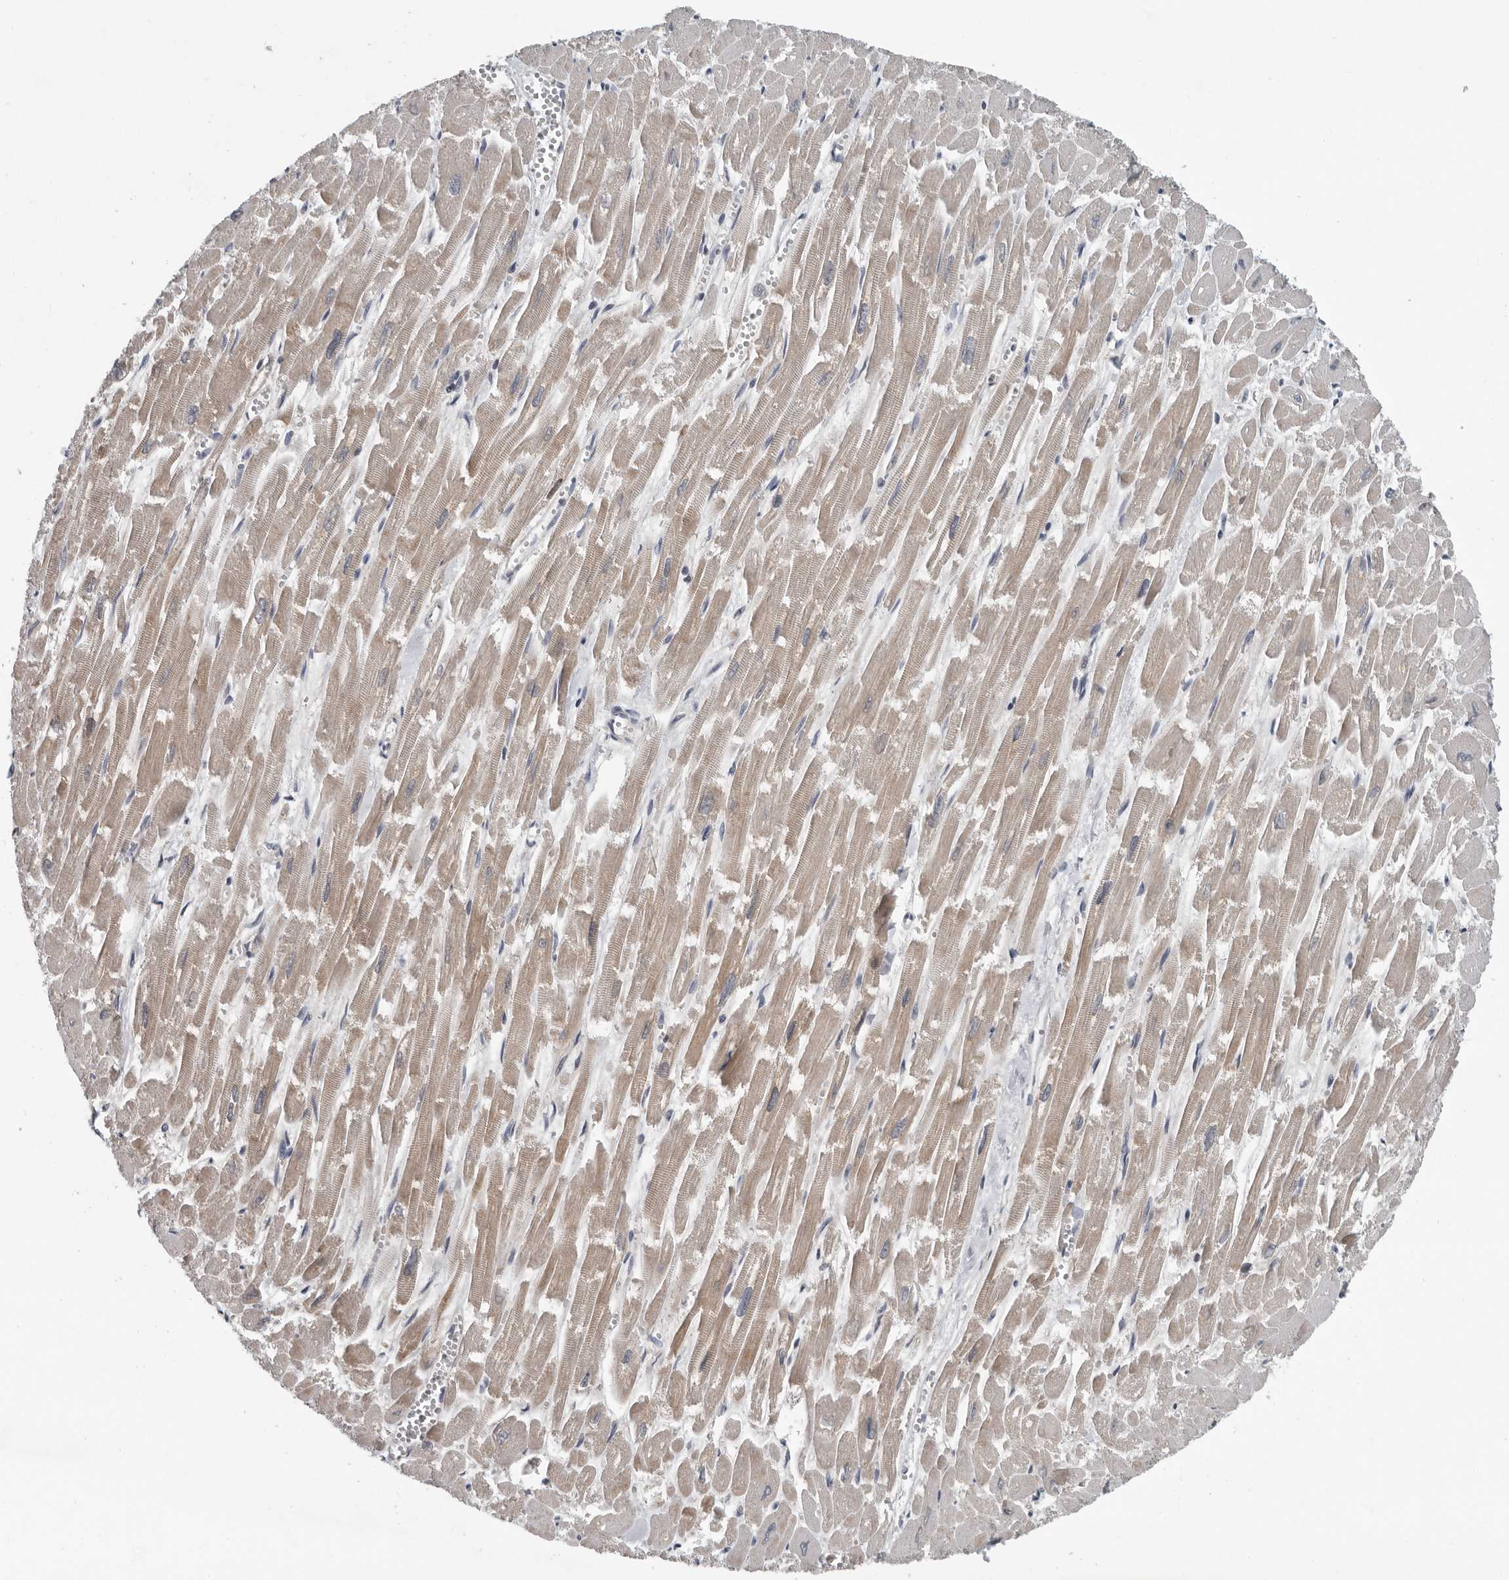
{"staining": {"intensity": "moderate", "quantity": "<25%", "location": "cytoplasmic/membranous"}, "tissue": "heart muscle", "cell_type": "Cardiomyocytes", "image_type": "normal", "snomed": [{"axis": "morphology", "description": "Normal tissue, NOS"}, {"axis": "topography", "description": "Heart"}], "caption": "Immunohistochemical staining of unremarkable heart muscle shows <25% levels of moderate cytoplasmic/membranous protein expression in approximately <25% of cardiomyocytes.", "gene": "TMEM199", "patient": {"sex": "male", "age": 54}}